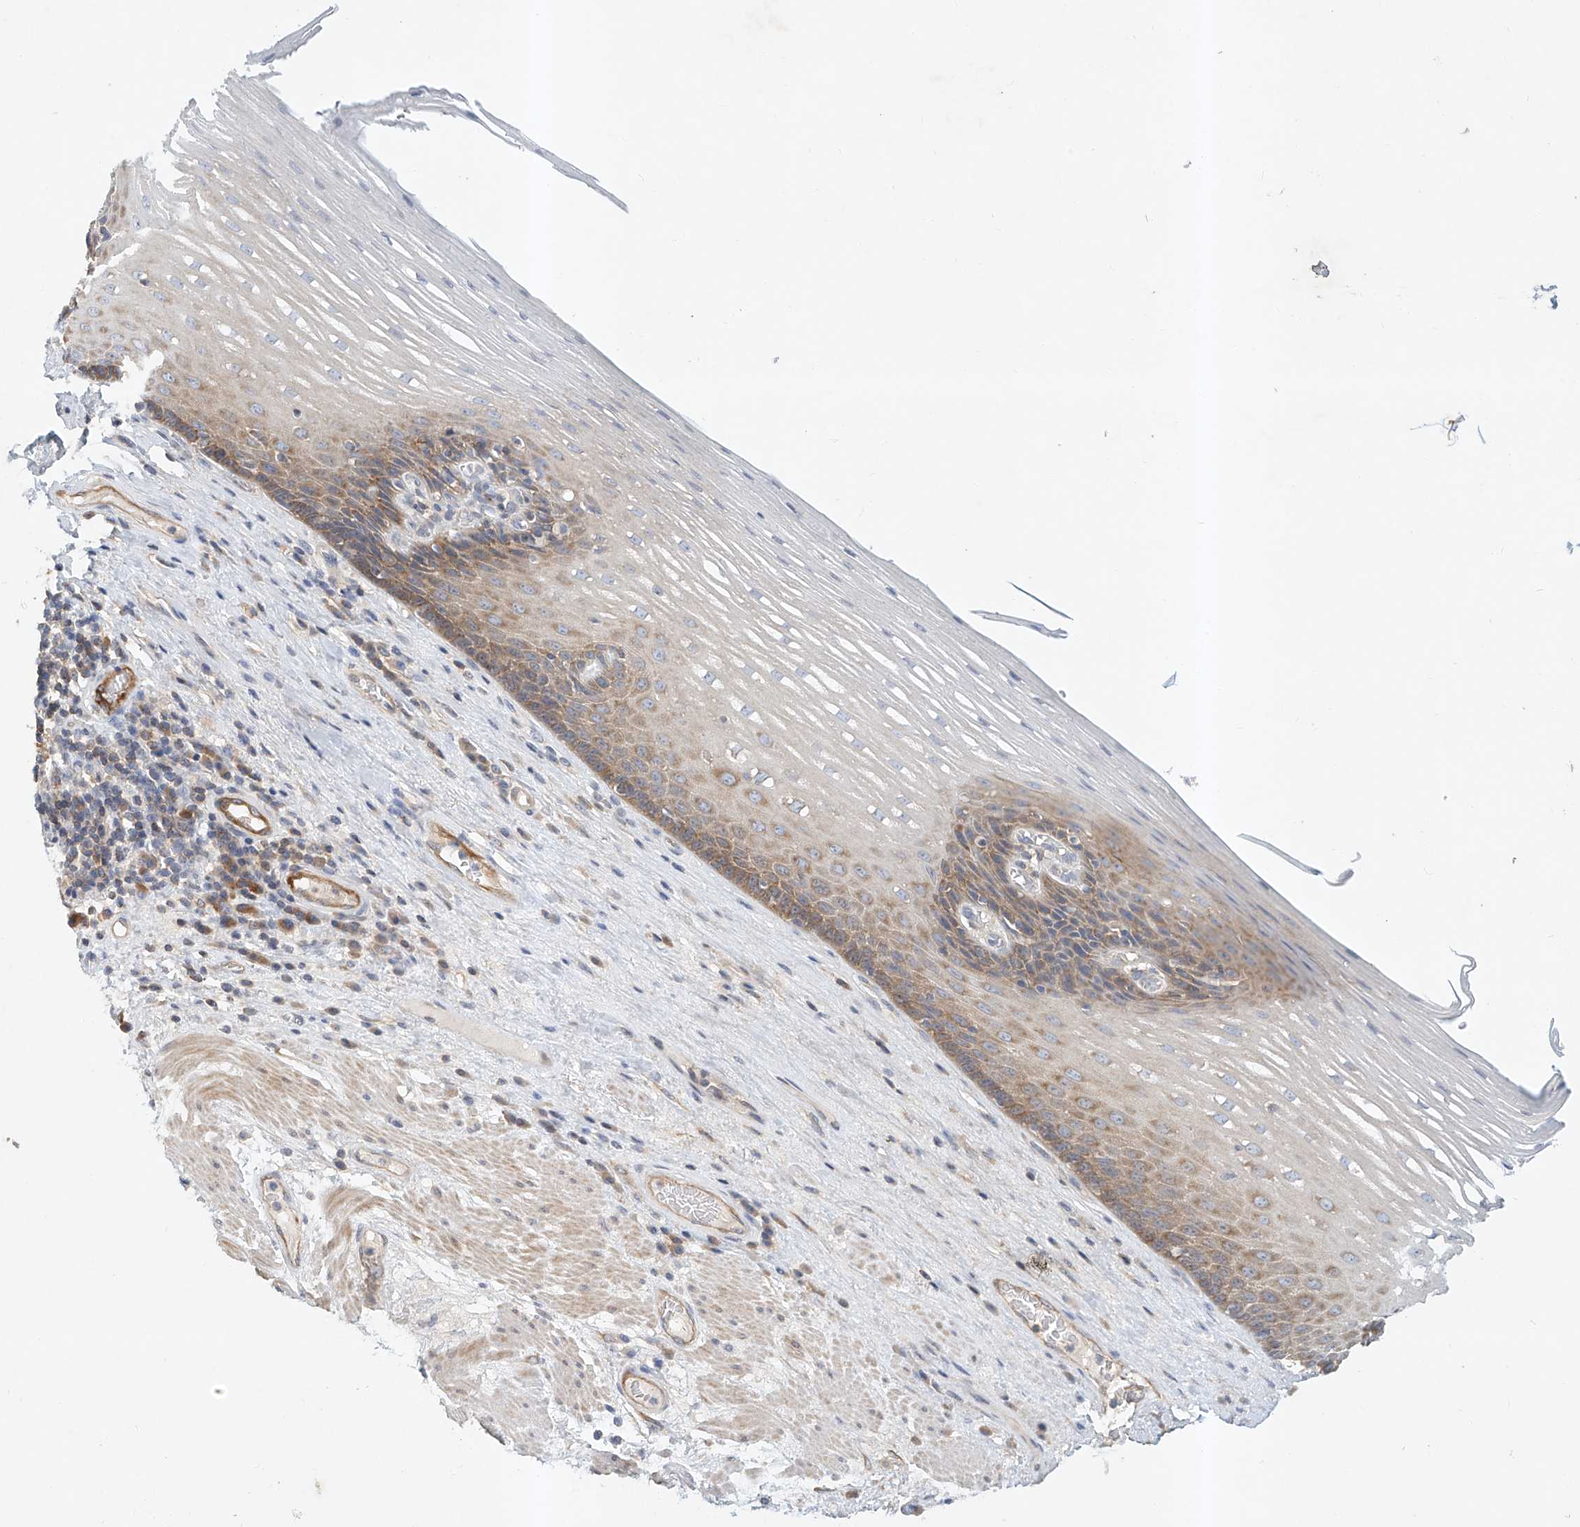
{"staining": {"intensity": "moderate", "quantity": "25%-75%", "location": "cytoplasmic/membranous"}, "tissue": "esophagus", "cell_type": "Squamous epithelial cells", "image_type": "normal", "snomed": [{"axis": "morphology", "description": "Normal tissue, NOS"}, {"axis": "topography", "description": "Esophagus"}], "caption": "Human esophagus stained for a protein (brown) displays moderate cytoplasmic/membranous positive positivity in about 25%-75% of squamous epithelial cells.", "gene": "CARMIL1", "patient": {"sex": "male", "age": 62}}